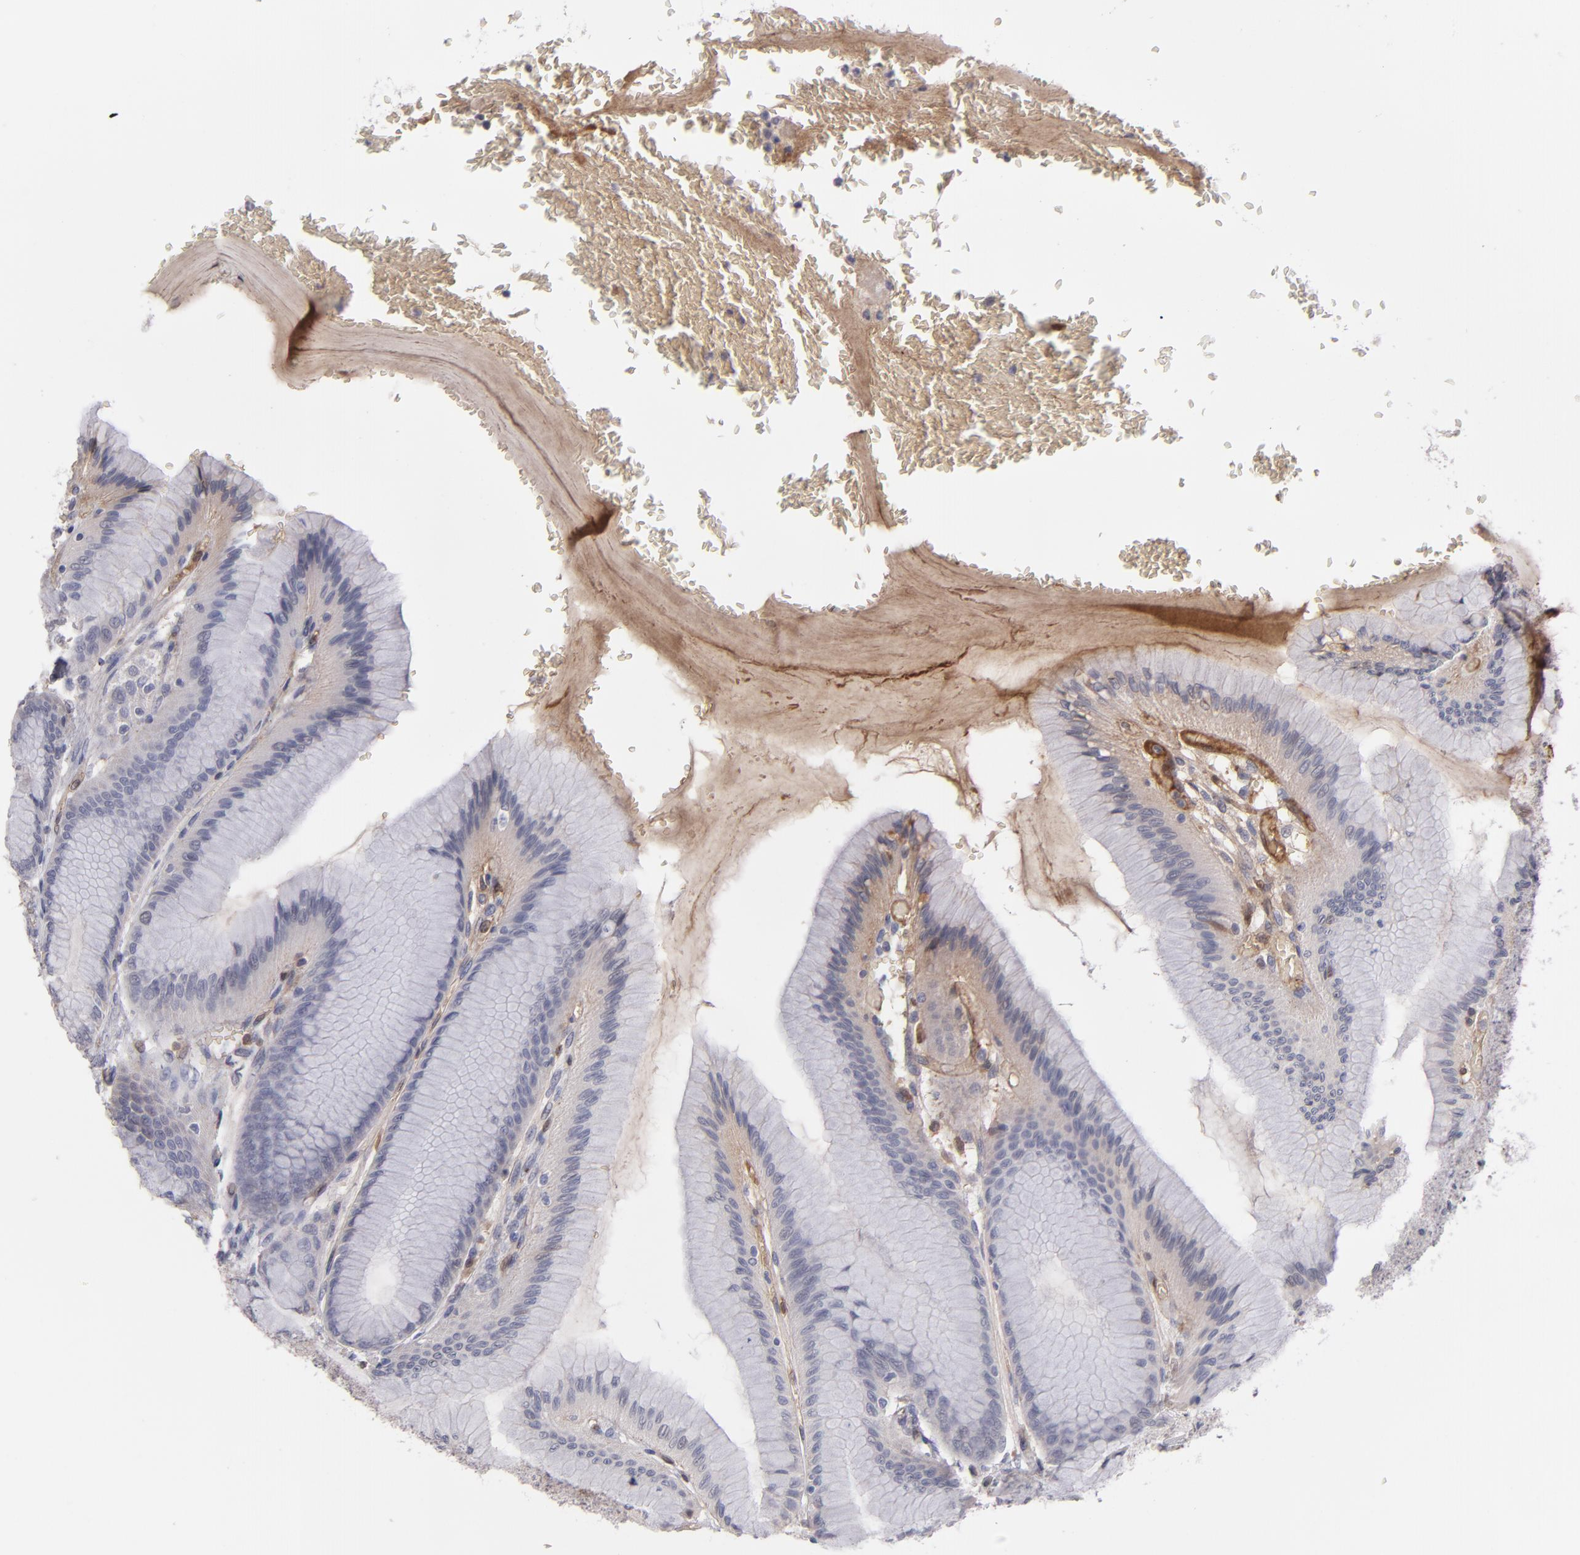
{"staining": {"intensity": "negative", "quantity": "none", "location": "none"}, "tissue": "stomach", "cell_type": "Glandular cells", "image_type": "normal", "snomed": [{"axis": "morphology", "description": "Normal tissue, NOS"}, {"axis": "morphology", "description": "Adenocarcinoma, NOS"}, {"axis": "topography", "description": "Stomach"}, {"axis": "topography", "description": "Stomach, lower"}], "caption": "Stomach stained for a protein using IHC shows no expression glandular cells.", "gene": "ITIH4", "patient": {"sex": "female", "age": 65}}